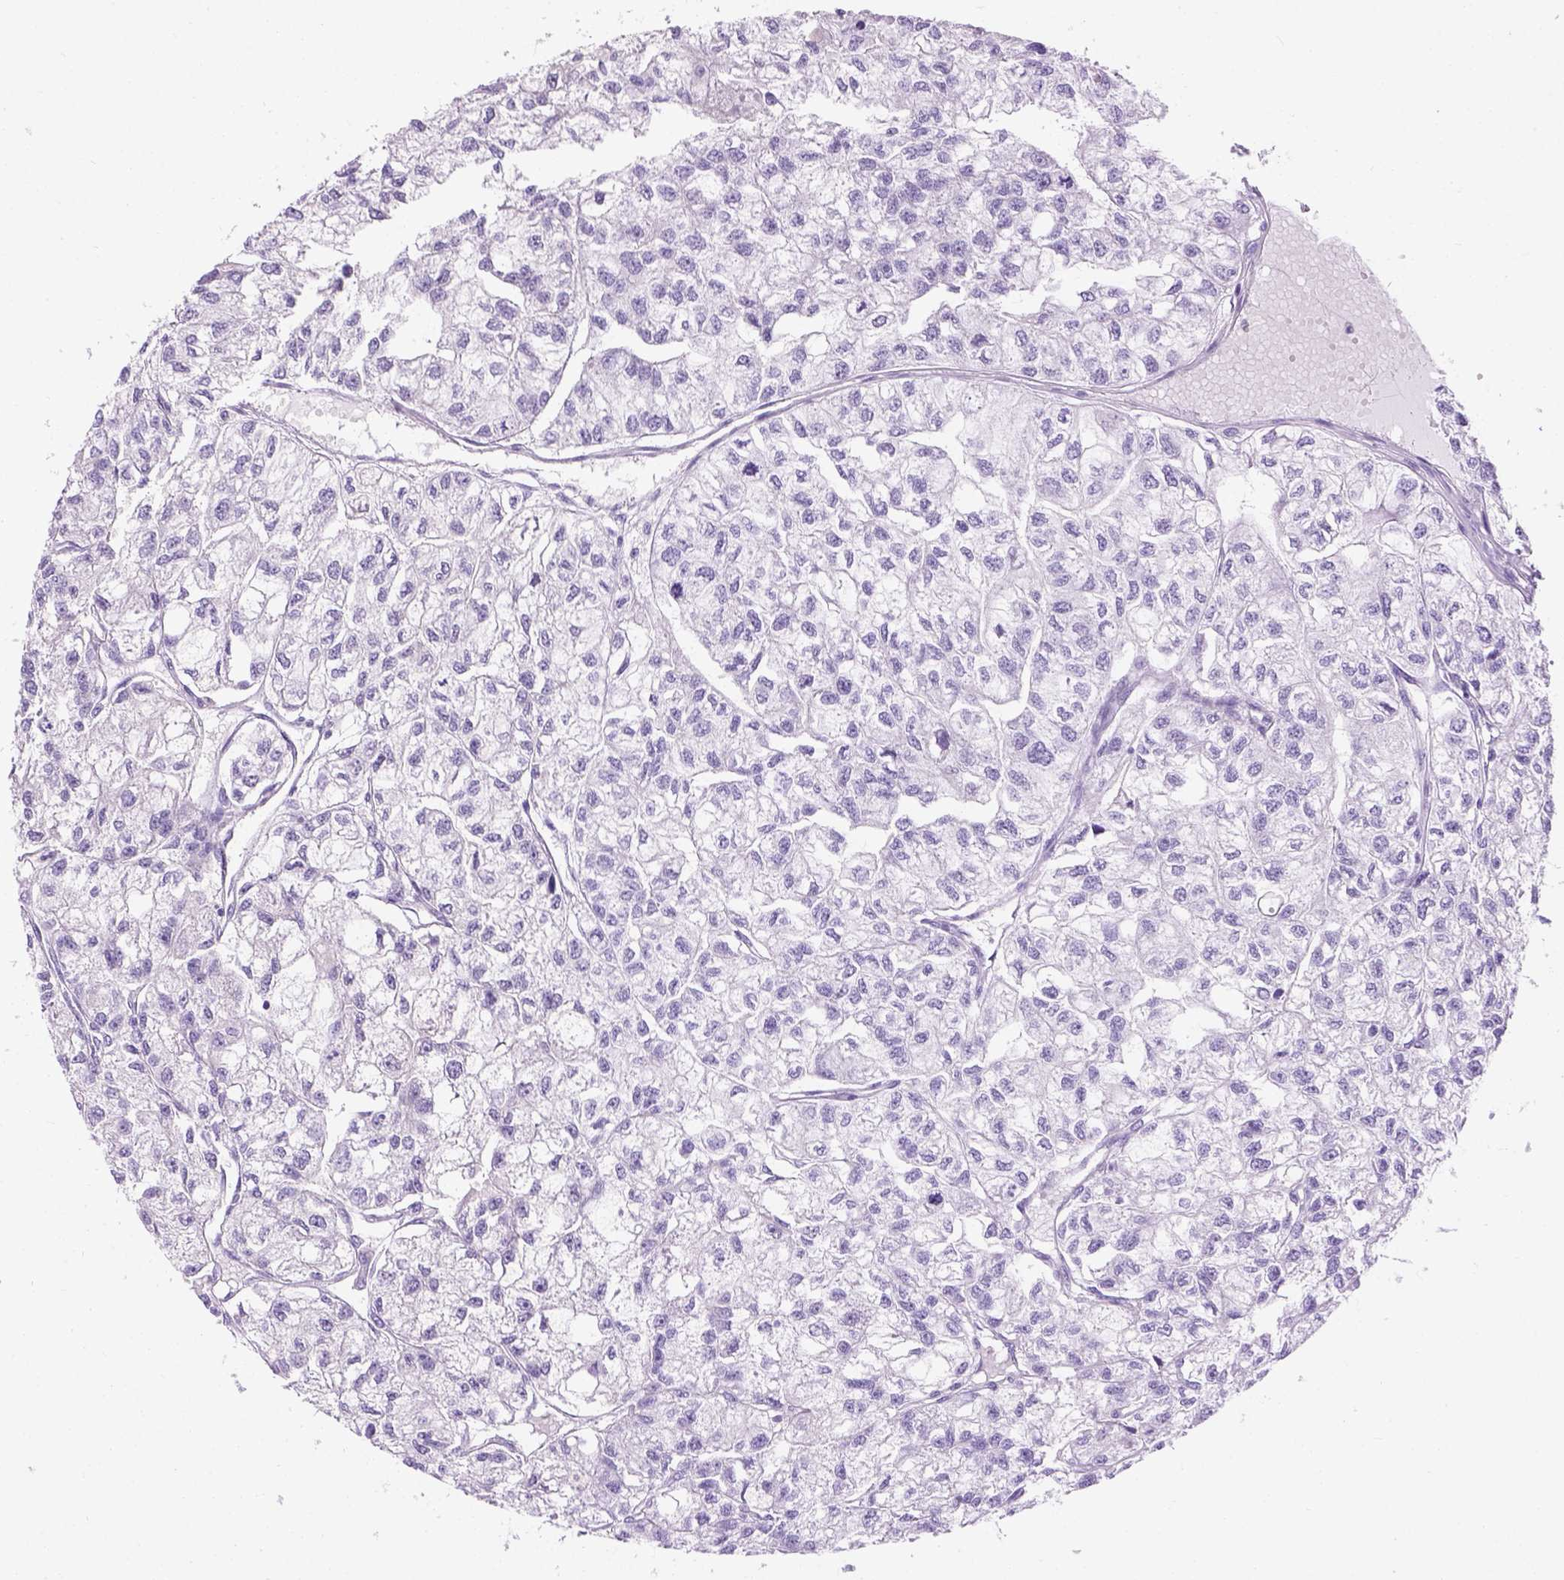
{"staining": {"intensity": "negative", "quantity": "none", "location": "none"}, "tissue": "renal cancer", "cell_type": "Tumor cells", "image_type": "cancer", "snomed": [{"axis": "morphology", "description": "Adenocarcinoma, NOS"}, {"axis": "topography", "description": "Kidney"}], "caption": "Immunohistochemistry (IHC) micrograph of human adenocarcinoma (renal) stained for a protein (brown), which displays no staining in tumor cells. (Stains: DAB immunohistochemistry with hematoxylin counter stain, Microscopy: brightfield microscopy at high magnification).", "gene": "TMEM38A", "patient": {"sex": "male", "age": 56}}